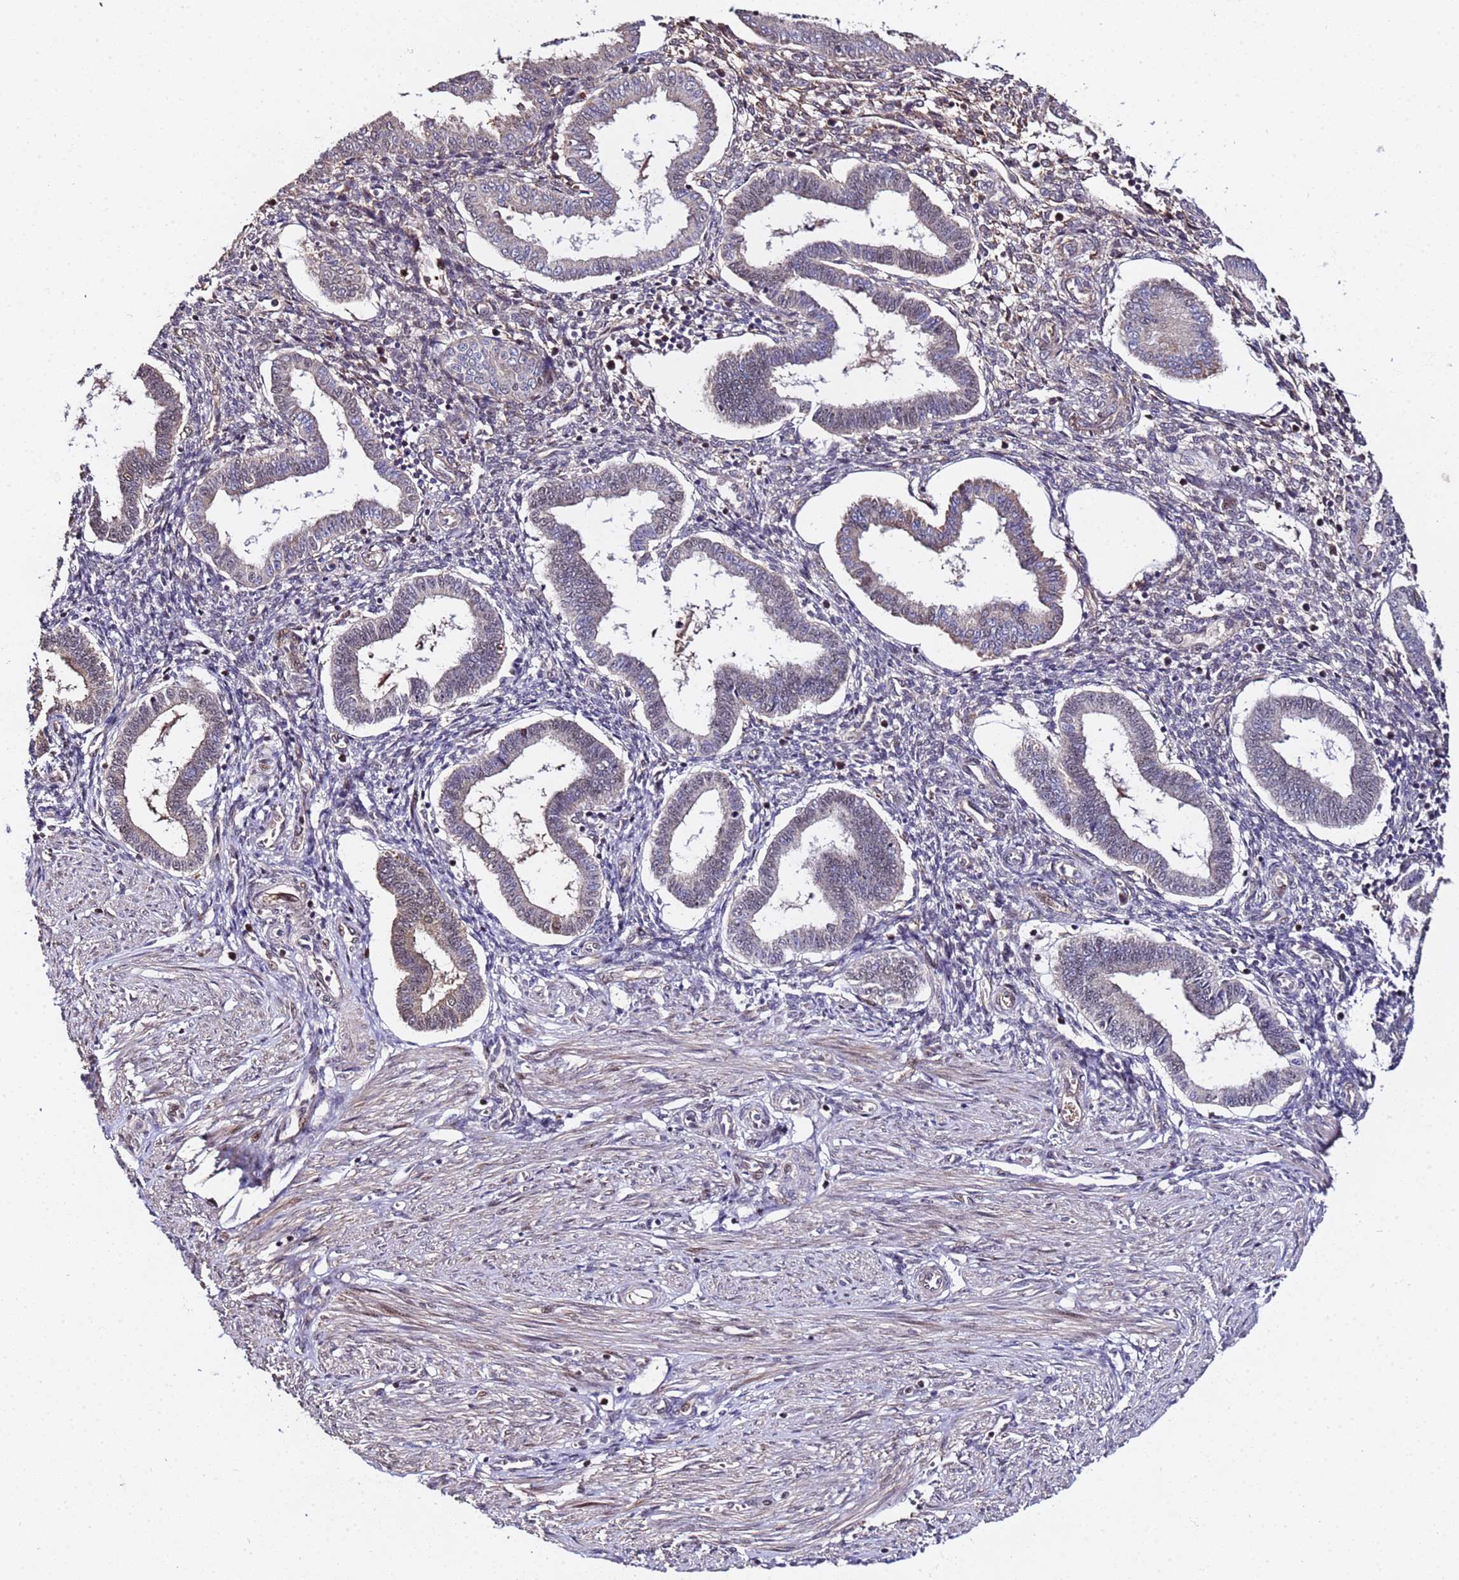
{"staining": {"intensity": "negative", "quantity": "none", "location": "none"}, "tissue": "endometrium", "cell_type": "Cells in endometrial stroma", "image_type": "normal", "snomed": [{"axis": "morphology", "description": "Normal tissue, NOS"}, {"axis": "topography", "description": "Endometrium"}], "caption": "DAB immunohistochemical staining of unremarkable human endometrium exhibits no significant positivity in cells in endometrial stroma. (Brightfield microscopy of DAB (3,3'-diaminobenzidine) IHC at high magnification).", "gene": "WNK4", "patient": {"sex": "female", "age": 24}}